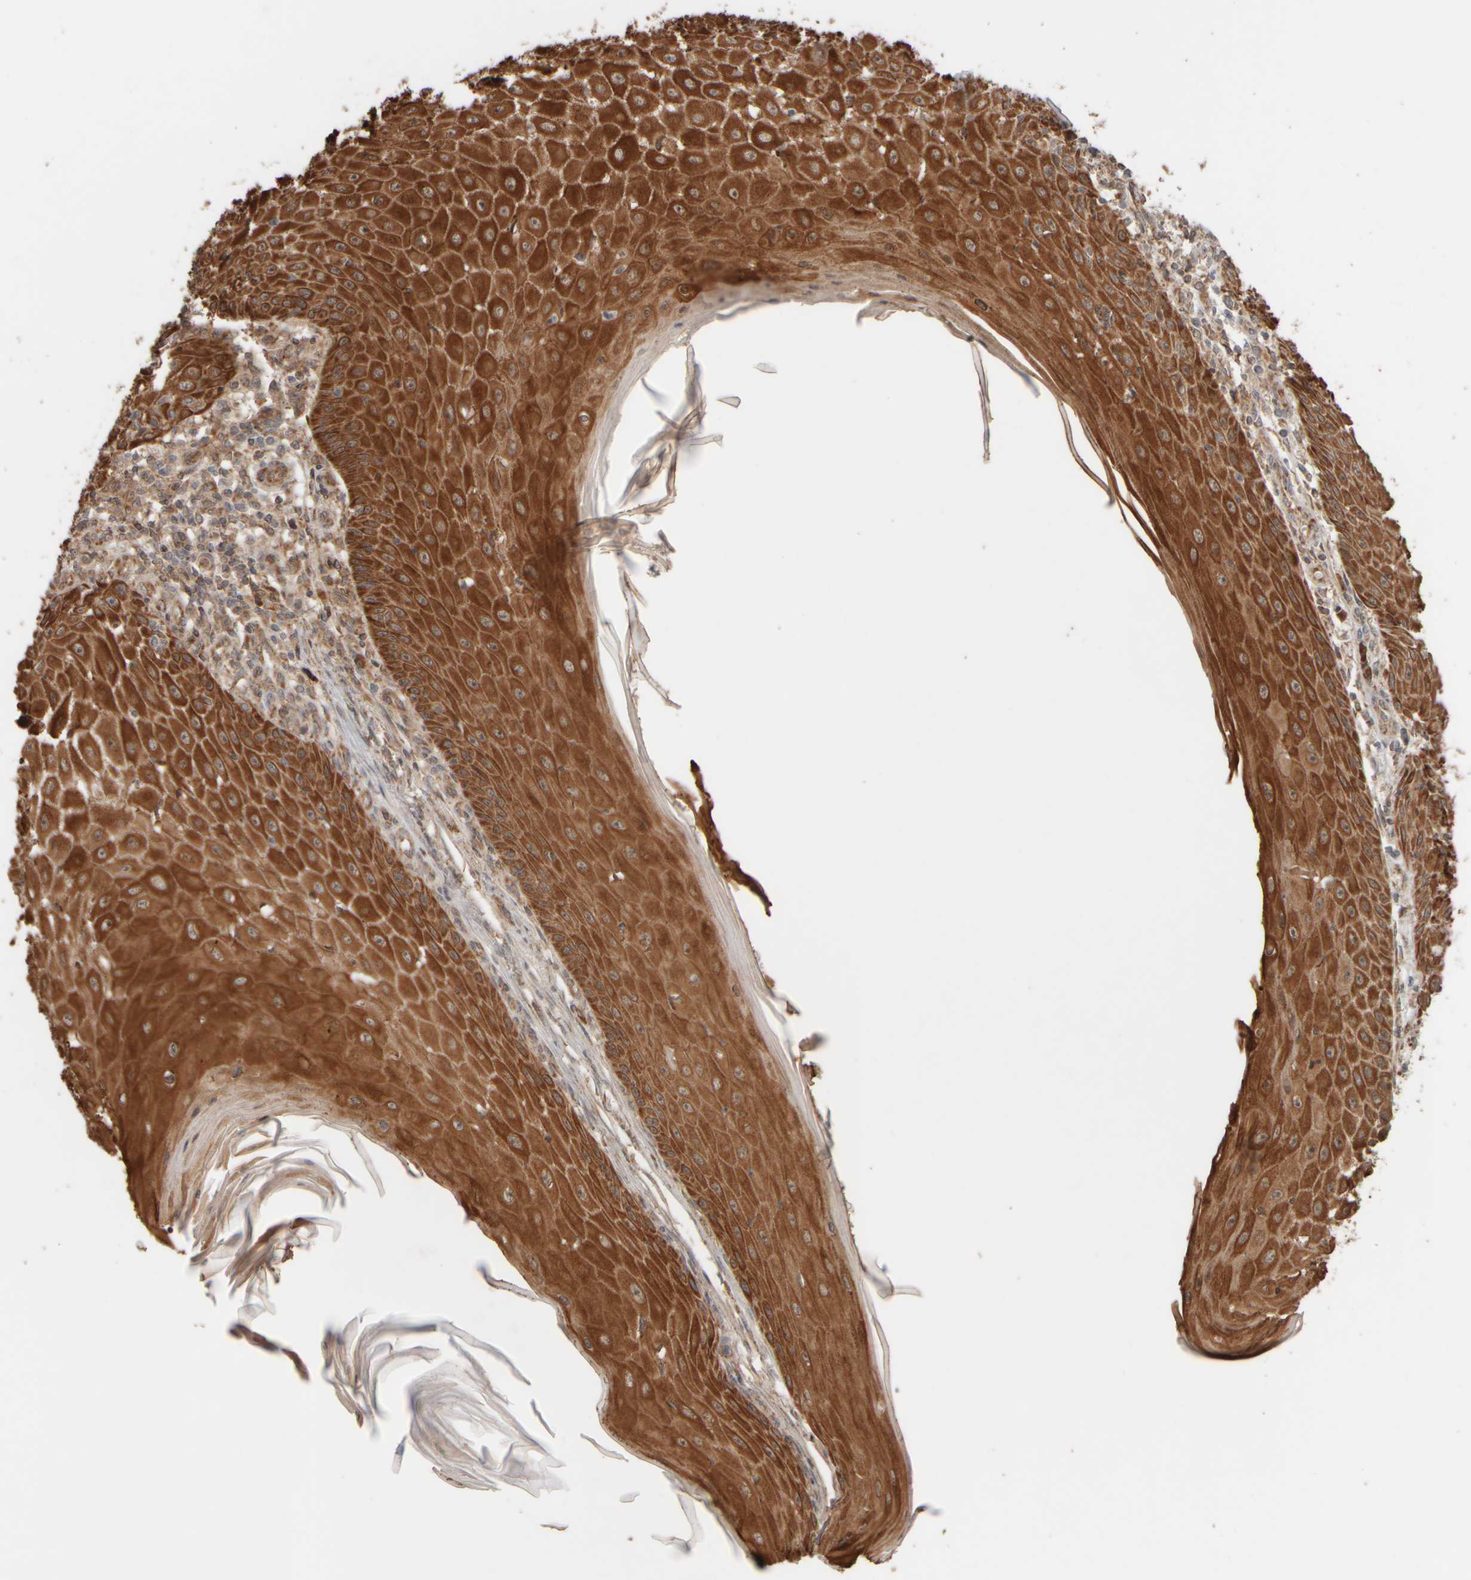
{"staining": {"intensity": "strong", "quantity": ">75%", "location": "cytoplasmic/membranous"}, "tissue": "skin cancer", "cell_type": "Tumor cells", "image_type": "cancer", "snomed": [{"axis": "morphology", "description": "Squamous cell carcinoma, NOS"}, {"axis": "topography", "description": "Skin"}], "caption": "Squamous cell carcinoma (skin) stained for a protein (brown) demonstrates strong cytoplasmic/membranous positive expression in about >75% of tumor cells.", "gene": "EIF2B3", "patient": {"sex": "female", "age": 73}}